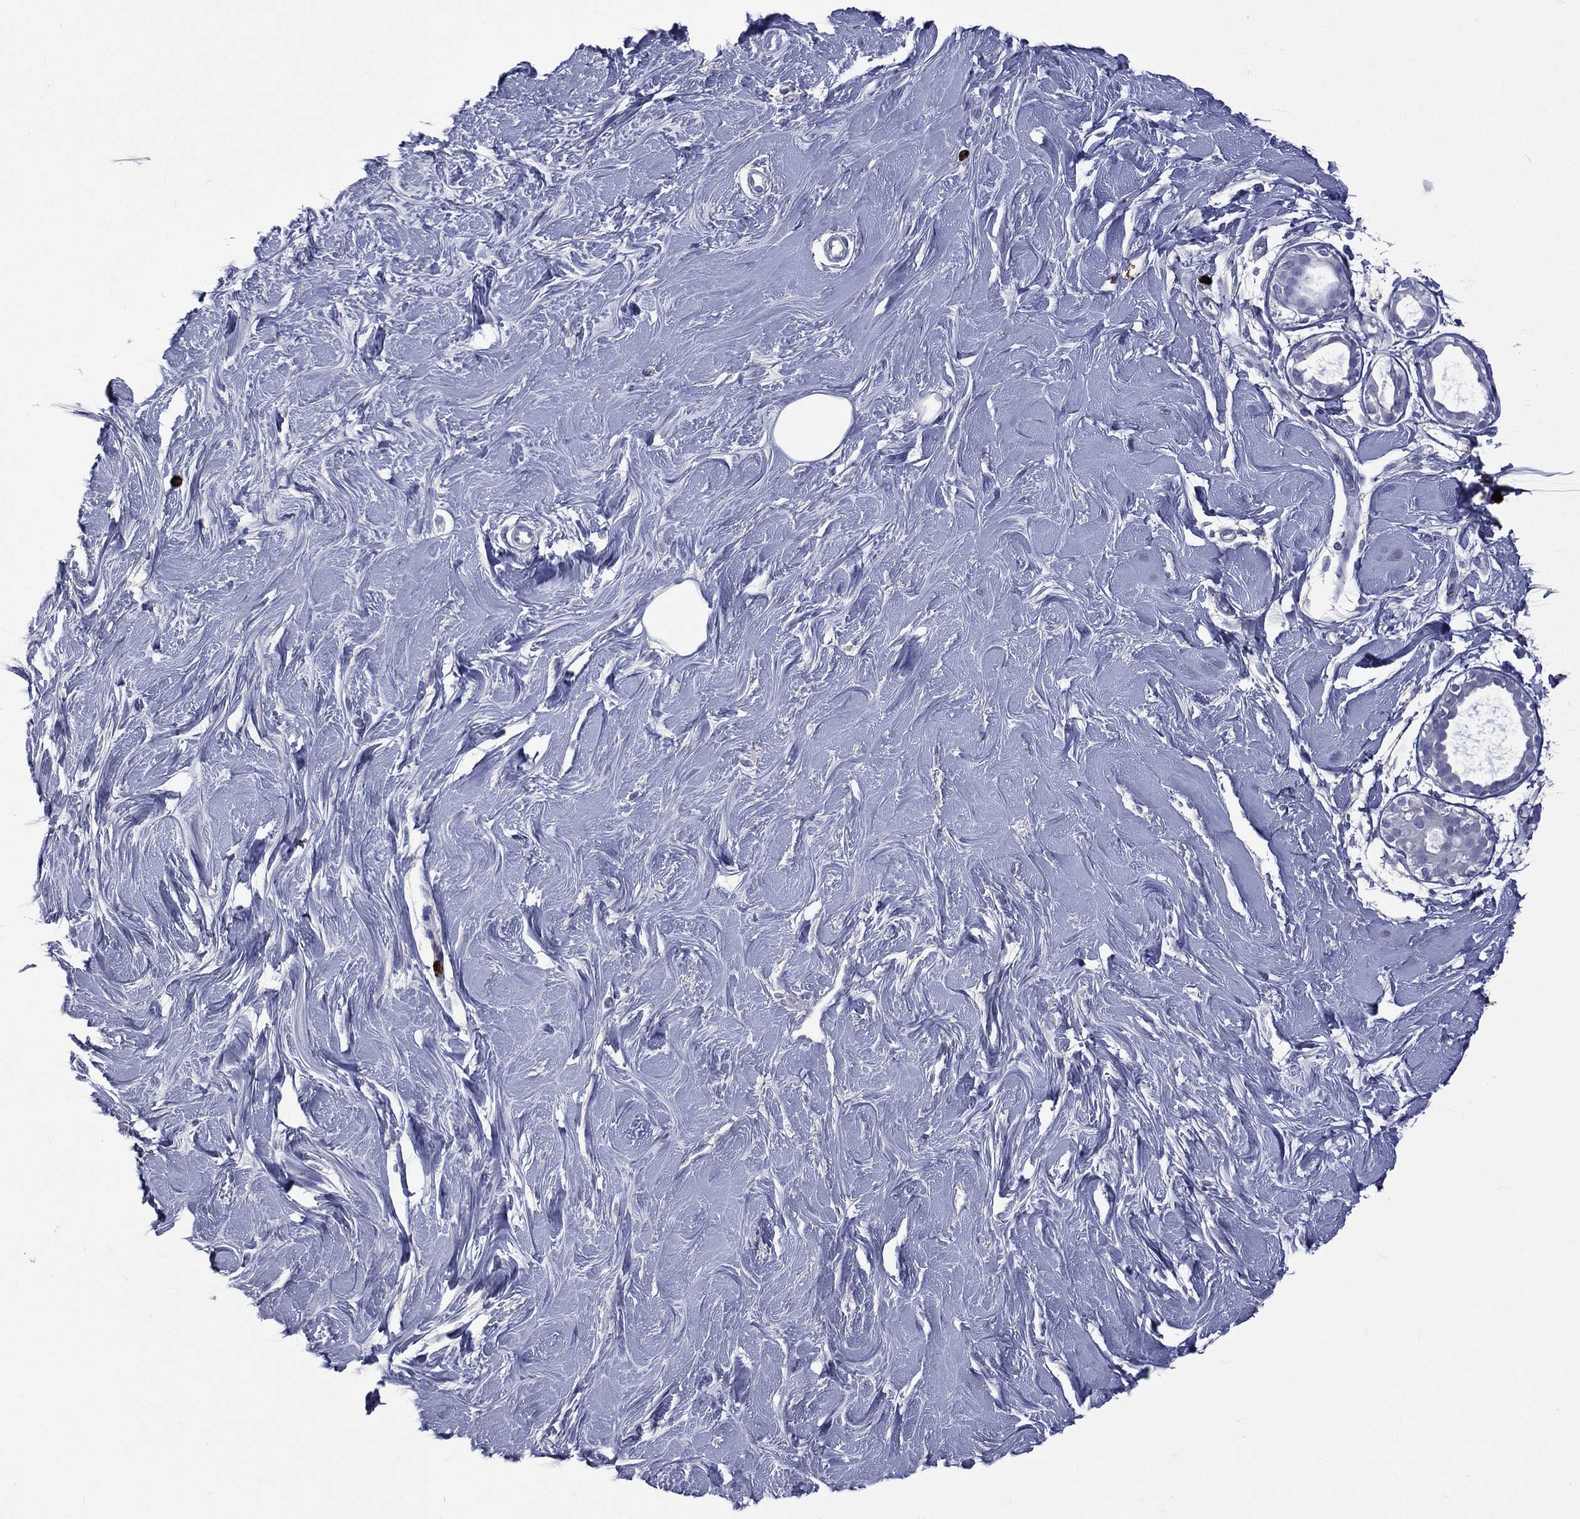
{"staining": {"intensity": "negative", "quantity": "none", "location": "none"}, "tissue": "soft tissue", "cell_type": "Fibroblasts", "image_type": "normal", "snomed": [{"axis": "morphology", "description": "Normal tissue, NOS"}, {"axis": "topography", "description": "Breast"}], "caption": "This is an immunohistochemistry (IHC) image of benign soft tissue. There is no positivity in fibroblasts.", "gene": "ELANE", "patient": {"sex": "female", "age": 49}}